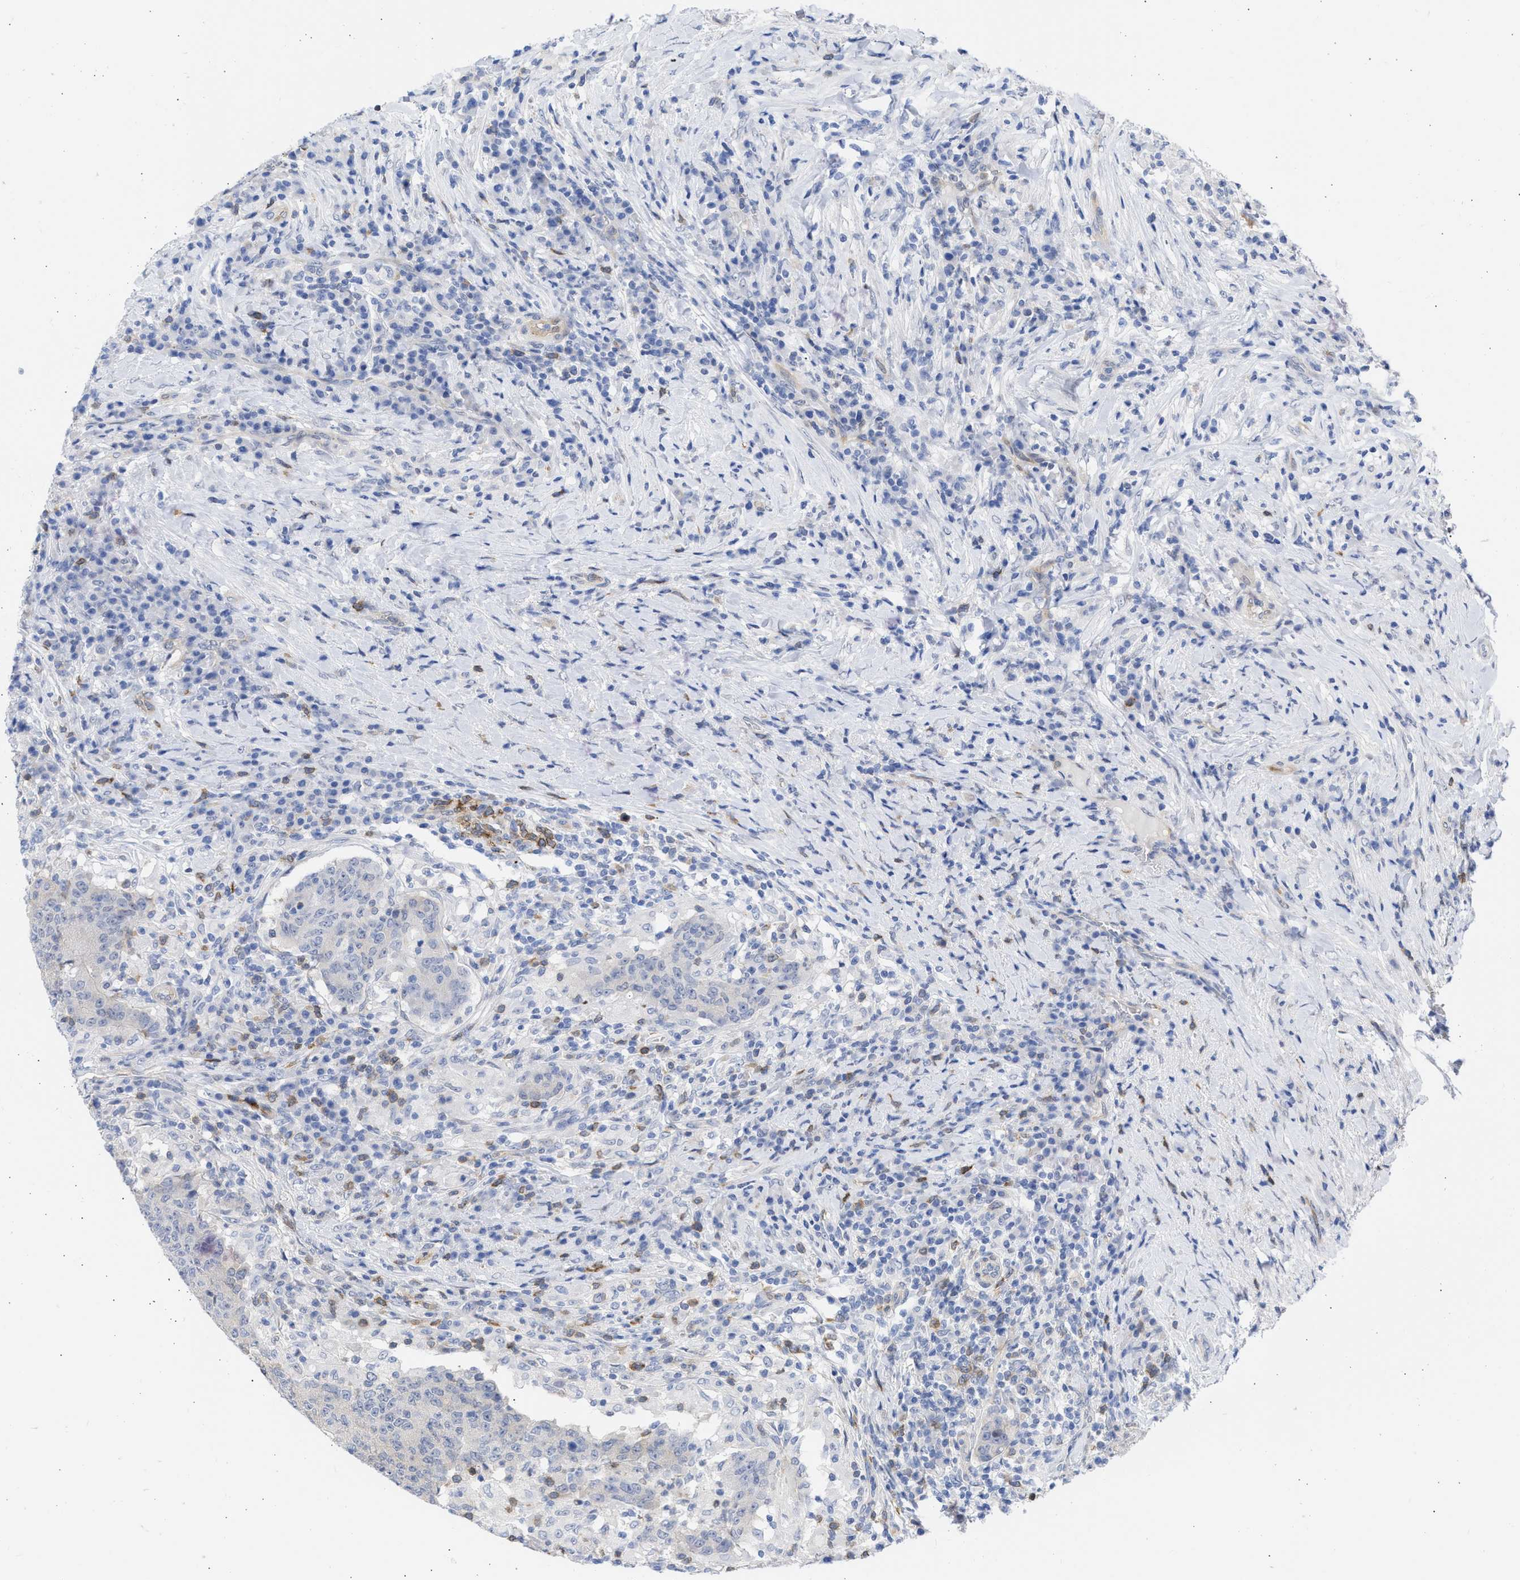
{"staining": {"intensity": "weak", "quantity": "<25%", "location": "cytoplasmic/membranous"}, "tissue": "colorectal cancer", "cell_type": "Tumor cells", "image_type": "cancer", "snomed": [{"axis": "morphology", "description": "Normal tissue, NOS"}, {"axis": "morphology", "description": "Adenocarcinoma, NOS"}, {"axis": "topography", "description": "Colon"}], "caption": "High magnification brightfield microscopy of colorectal cancer (adenocarcinoma) stained with DAB (3,3'-diaminobenzidine) (brown) and counterstained with hematoxylin (blue): tumor cells show no significant positivity.", "gene": "THRA", "patient": {"sex": "female", "age": 75}}